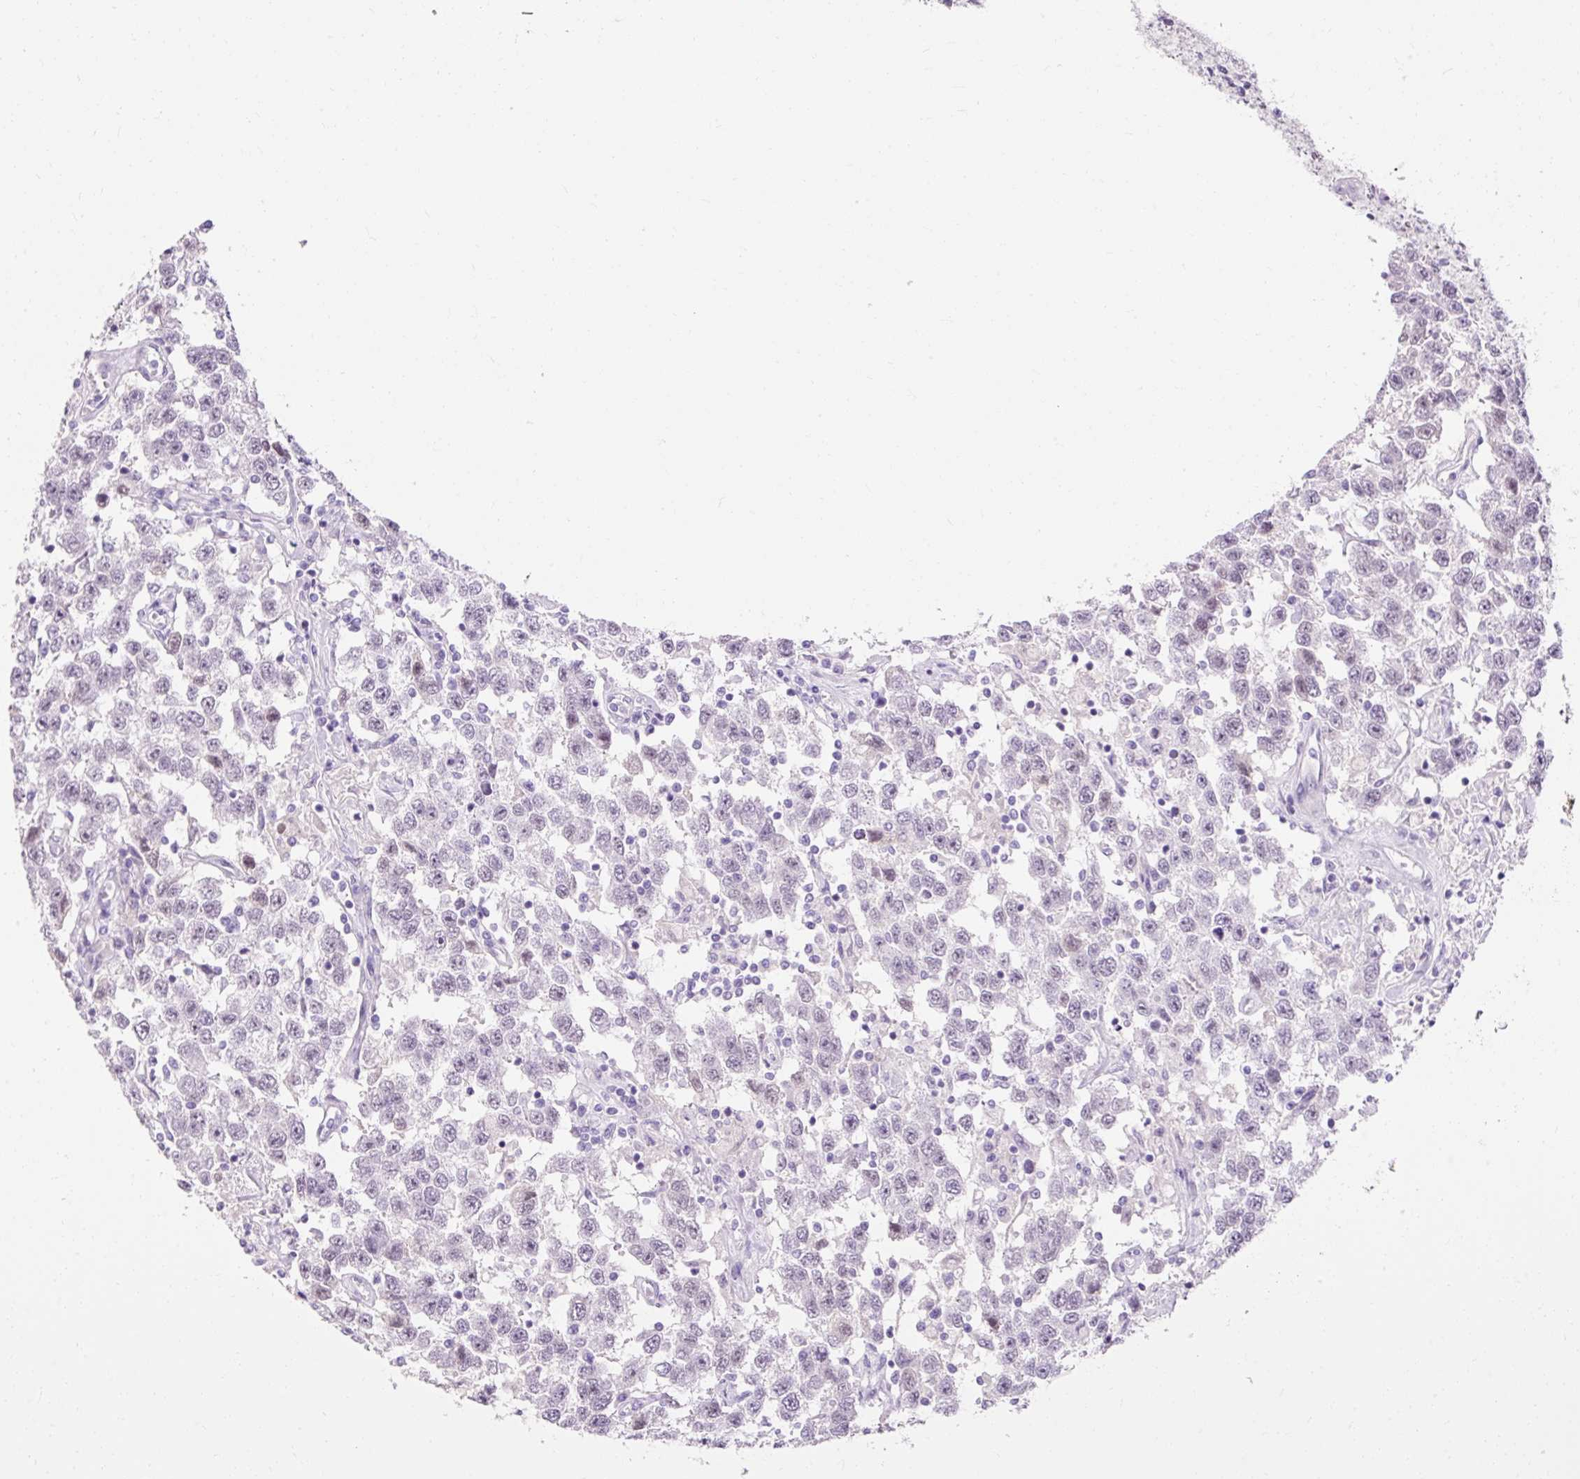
{"staining": {"intensity": "negative", "quantity": "none", "location": "none"}, "tissue": "testis cancer", "cell_type": "Tumor cells", "image_type": "cancer", "snomed": [{"axis": "morphology", "description": "Seminoma, NOS"}, {"axis": "topography", "description": "Testis"}], "caption": "High power microscopy photomicrograph of an immunohistochemistry micrograph of testis cancer (seminoma), revealing no significant staining in tumor cells. Nuclei are stained in blue.", "gene": "TMEM213", "patient": {"sex": "male", "age": 41}}